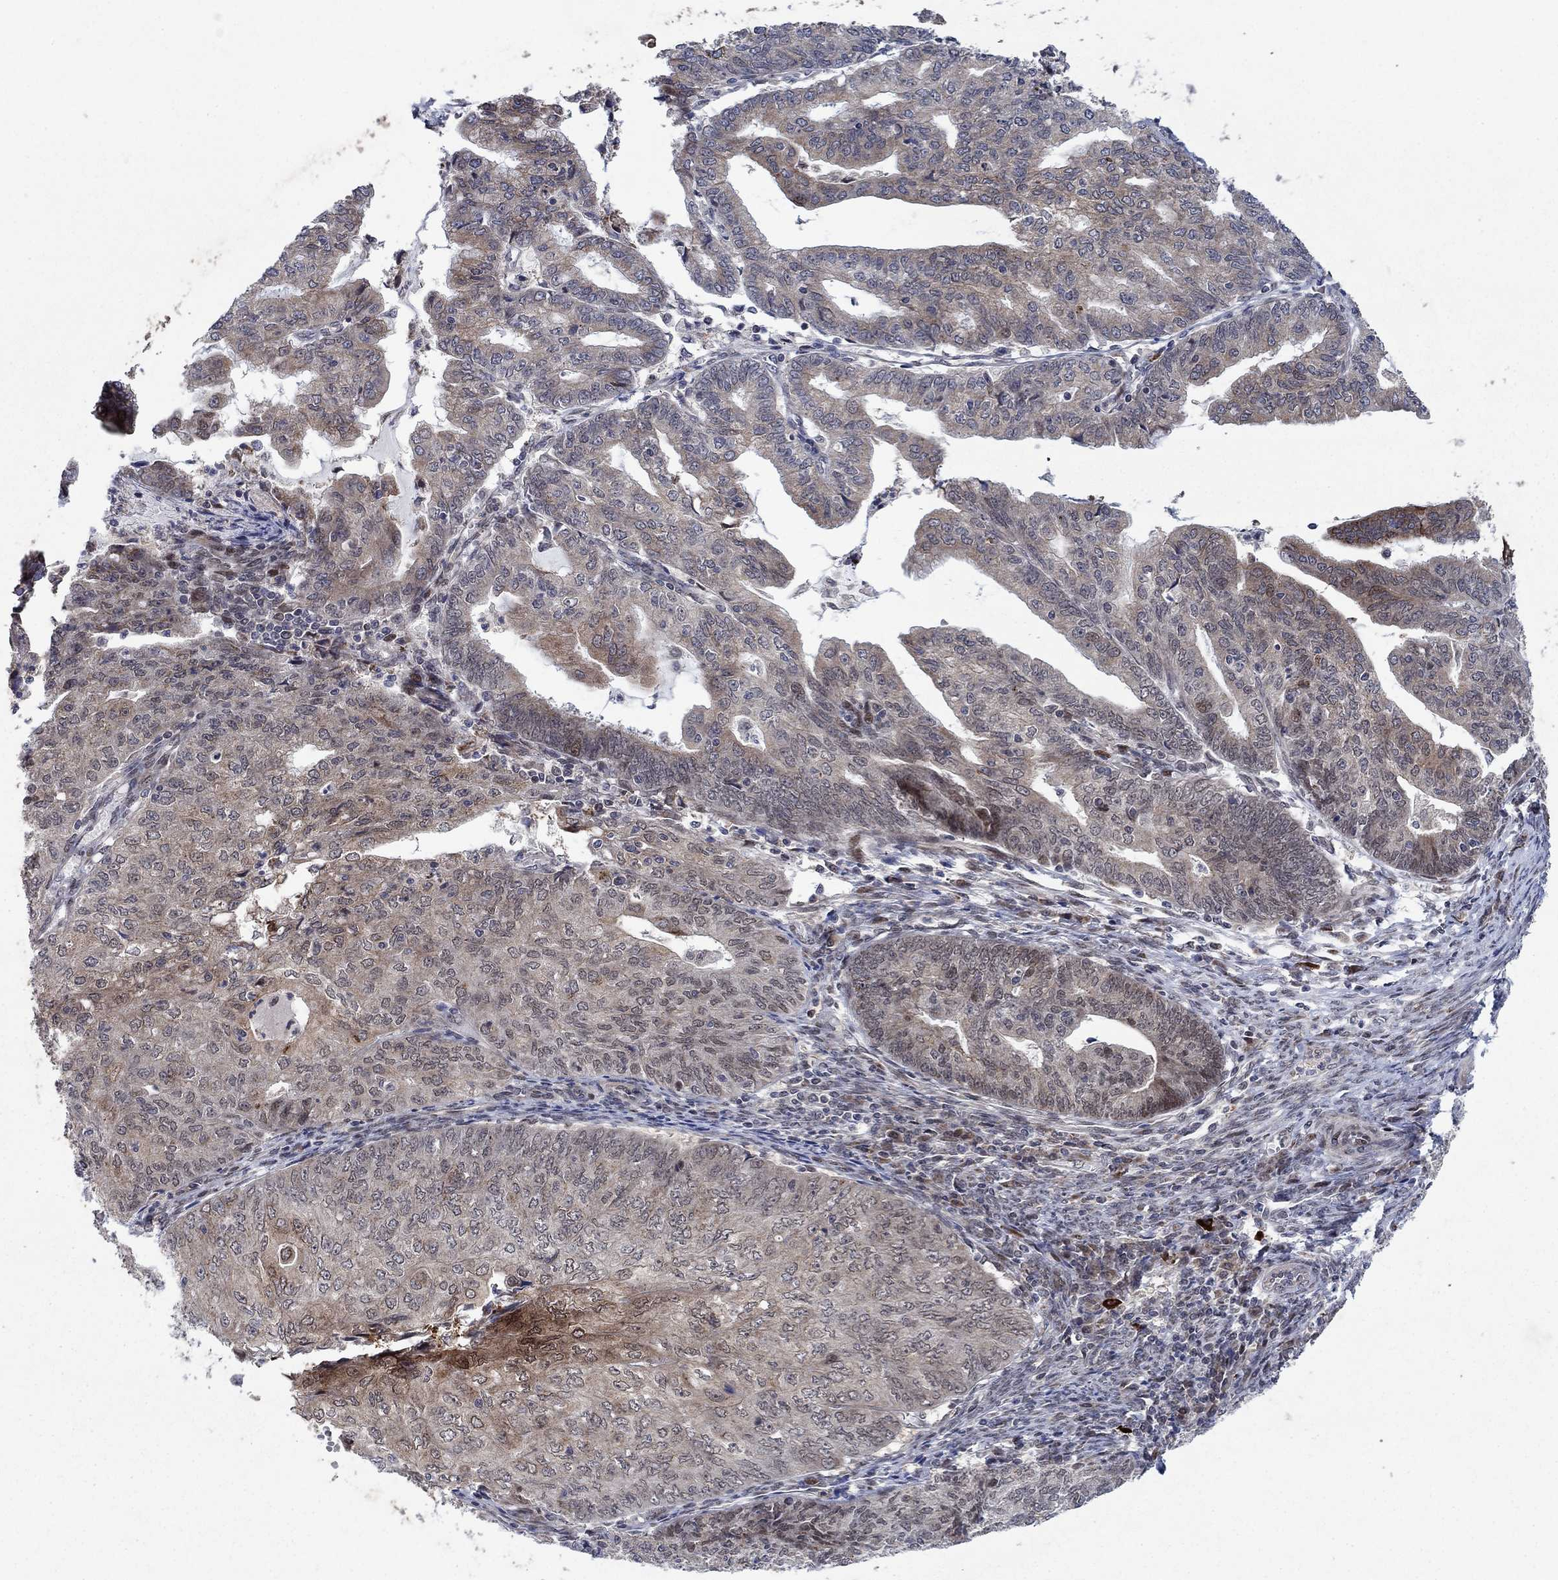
{"staining": {"intensity": "strong", "quantity": "<25%", "location": "cytoplasmic/membranous,nuclear"}, "tissue": "endometrial cancer", "cell_type": "Tumor cells", "image_type": "cancer", "snomed": [{"axis": "morphology", "description": "Adenocarcinoma, NOS"}, {"axis": "topography", "description": "Endometrium"}], "caption": "Immunohistochemistry (IHC) (DAB (3,3'-diaminobenzidine)) staining of human adenocarcinoma (endometrial) demonstrates strong cytoplasmic/membranous and nuclear protein expression in about <25% of tumor cells.", "gene": "PRICKLE4", "patient": {"sex": "female", "age": 82}}